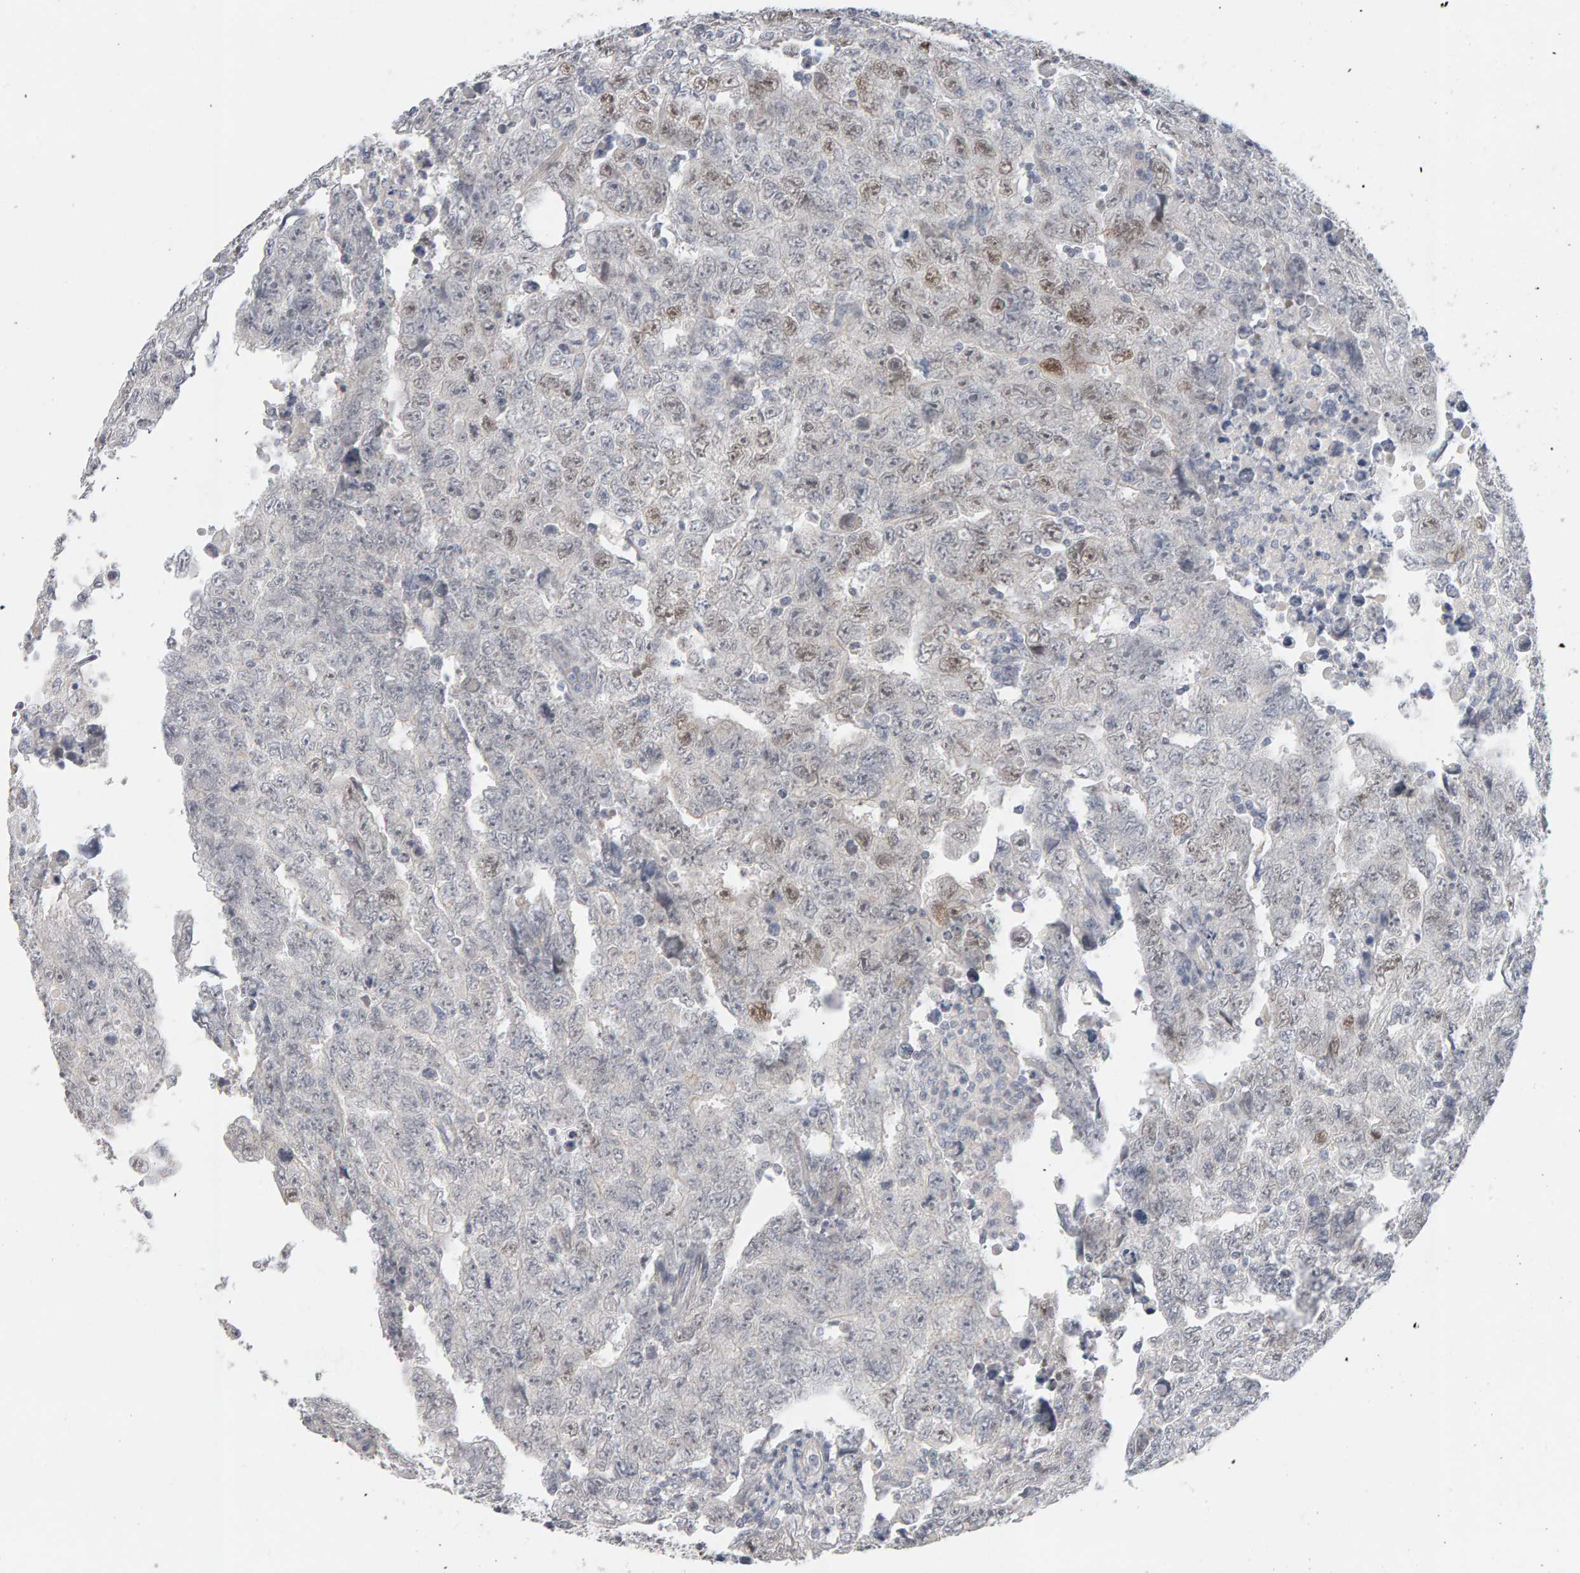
{"staining": {"intensity": "weak", "quantity": "25%-75%", "location": "nuclear"}, "tissue": "testis cancer", "cell_type": "Tumor cells", "image_type": "cancer", "snomed": [{"axis": "morphology", "description": "Carcinoma, Embryonal, NOS"}, {"axis": "topography", "description": "Testis"}], "caption": "Immunohistochemical staining of embryonal carcinoma (testis) reveals low levels of weak nuclear staining in about 25%-75% of tumor cells. (DAB IHC with brightfield microscopy, high magnification).", "gene": "HNF4A", "patient": {"sex": "male", "age": 28}}